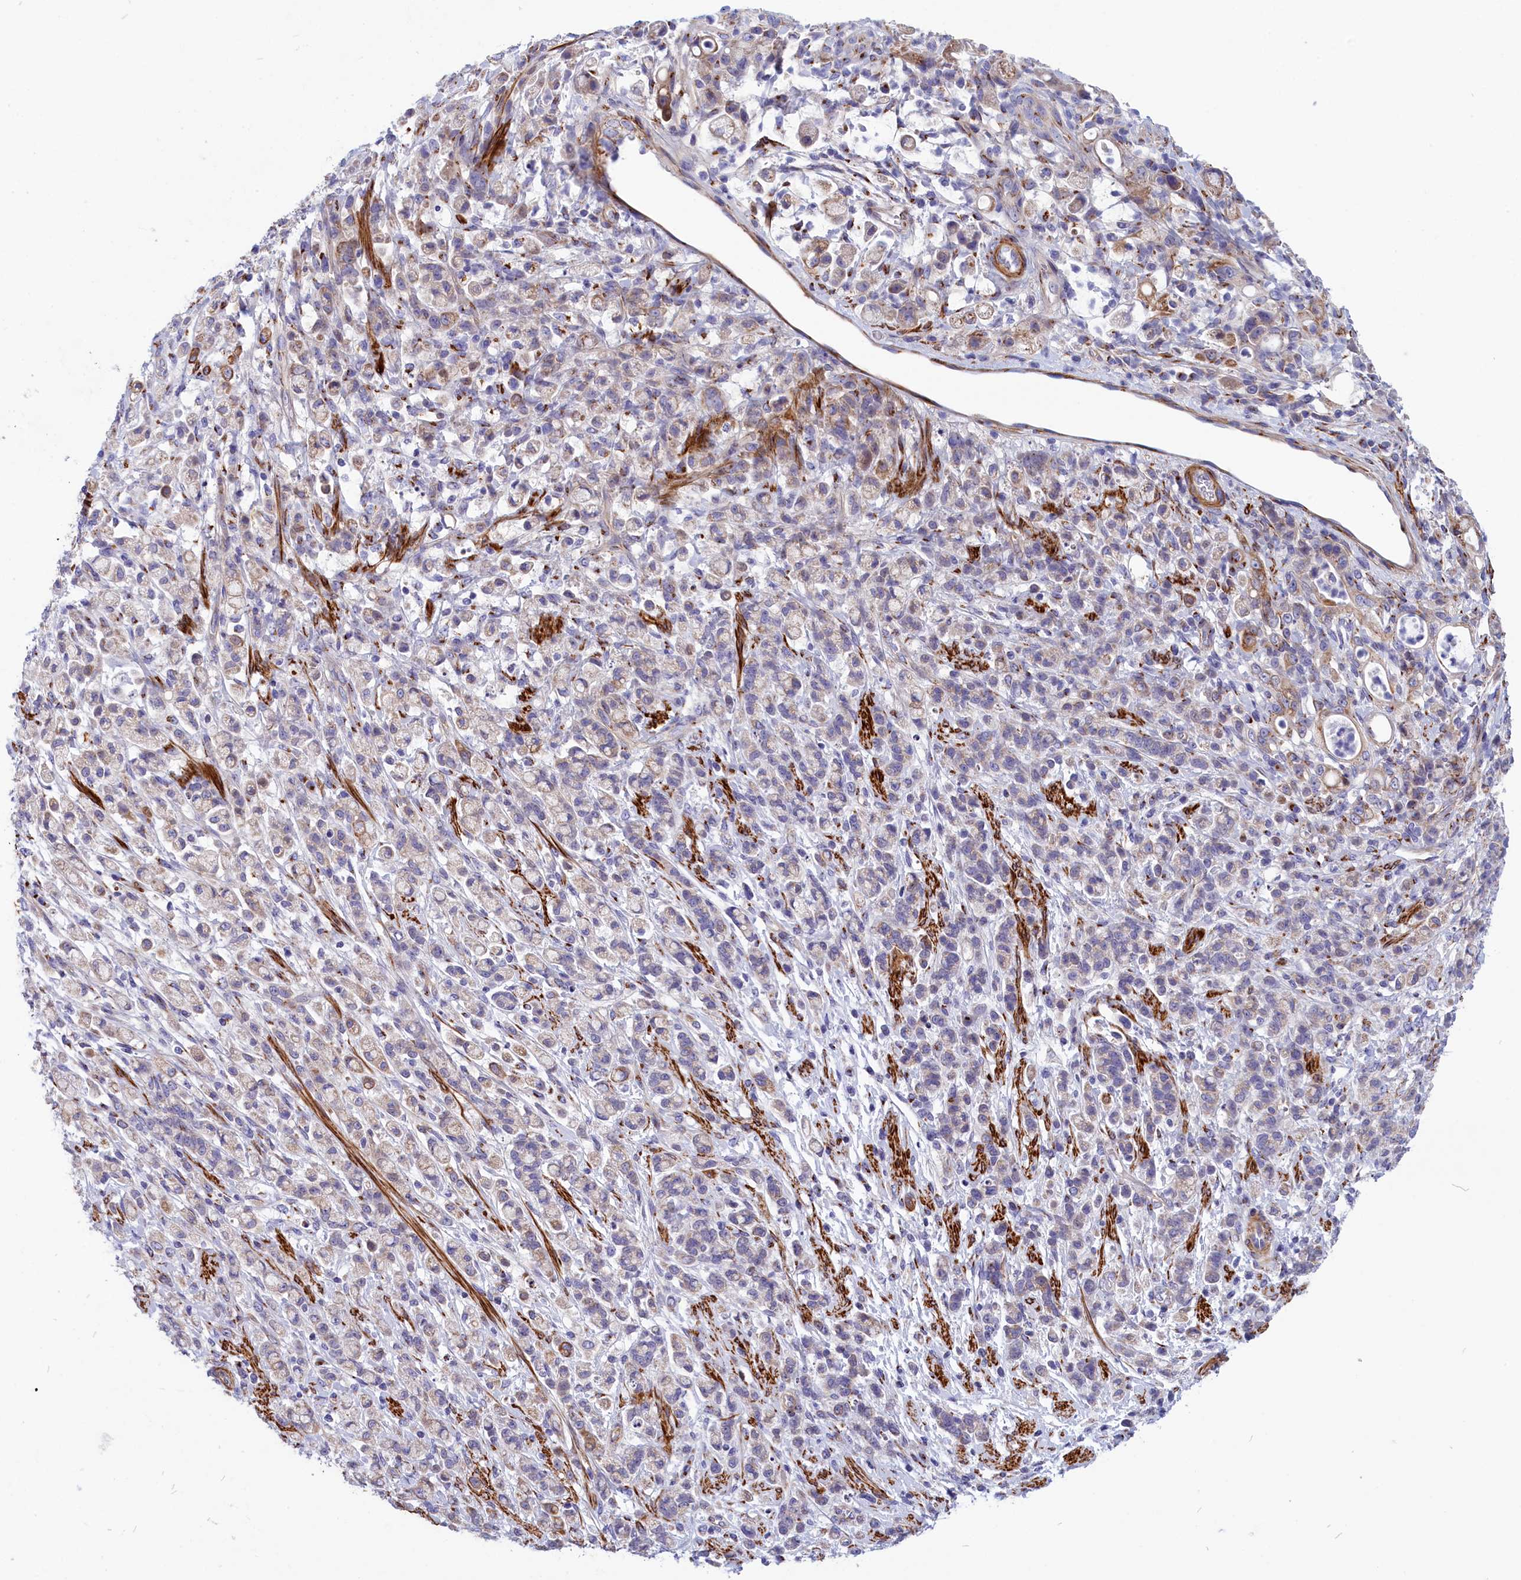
{"staining": {"intensity": "weak", "quantity": "<25%", "location": "cytoplasmic/membranous"}, "tissue": "stomach cancer", "cell_type": "Tumor cells", "image_type": "cancer", "snomed": [{"axis": "morphology", "description": "Adenocarcinoma, NOS"}, {"axis": "topography", "description": "Stomach"}], "caption": "Immunohistochemistry histopathology image of human stomach cancer (adenocarcinoma) stained for a protein (brown), which demonstrates no staining in tumor cells.", "gene": "TUBGCP4", "patient": {"sex": "female", "age": 60}}